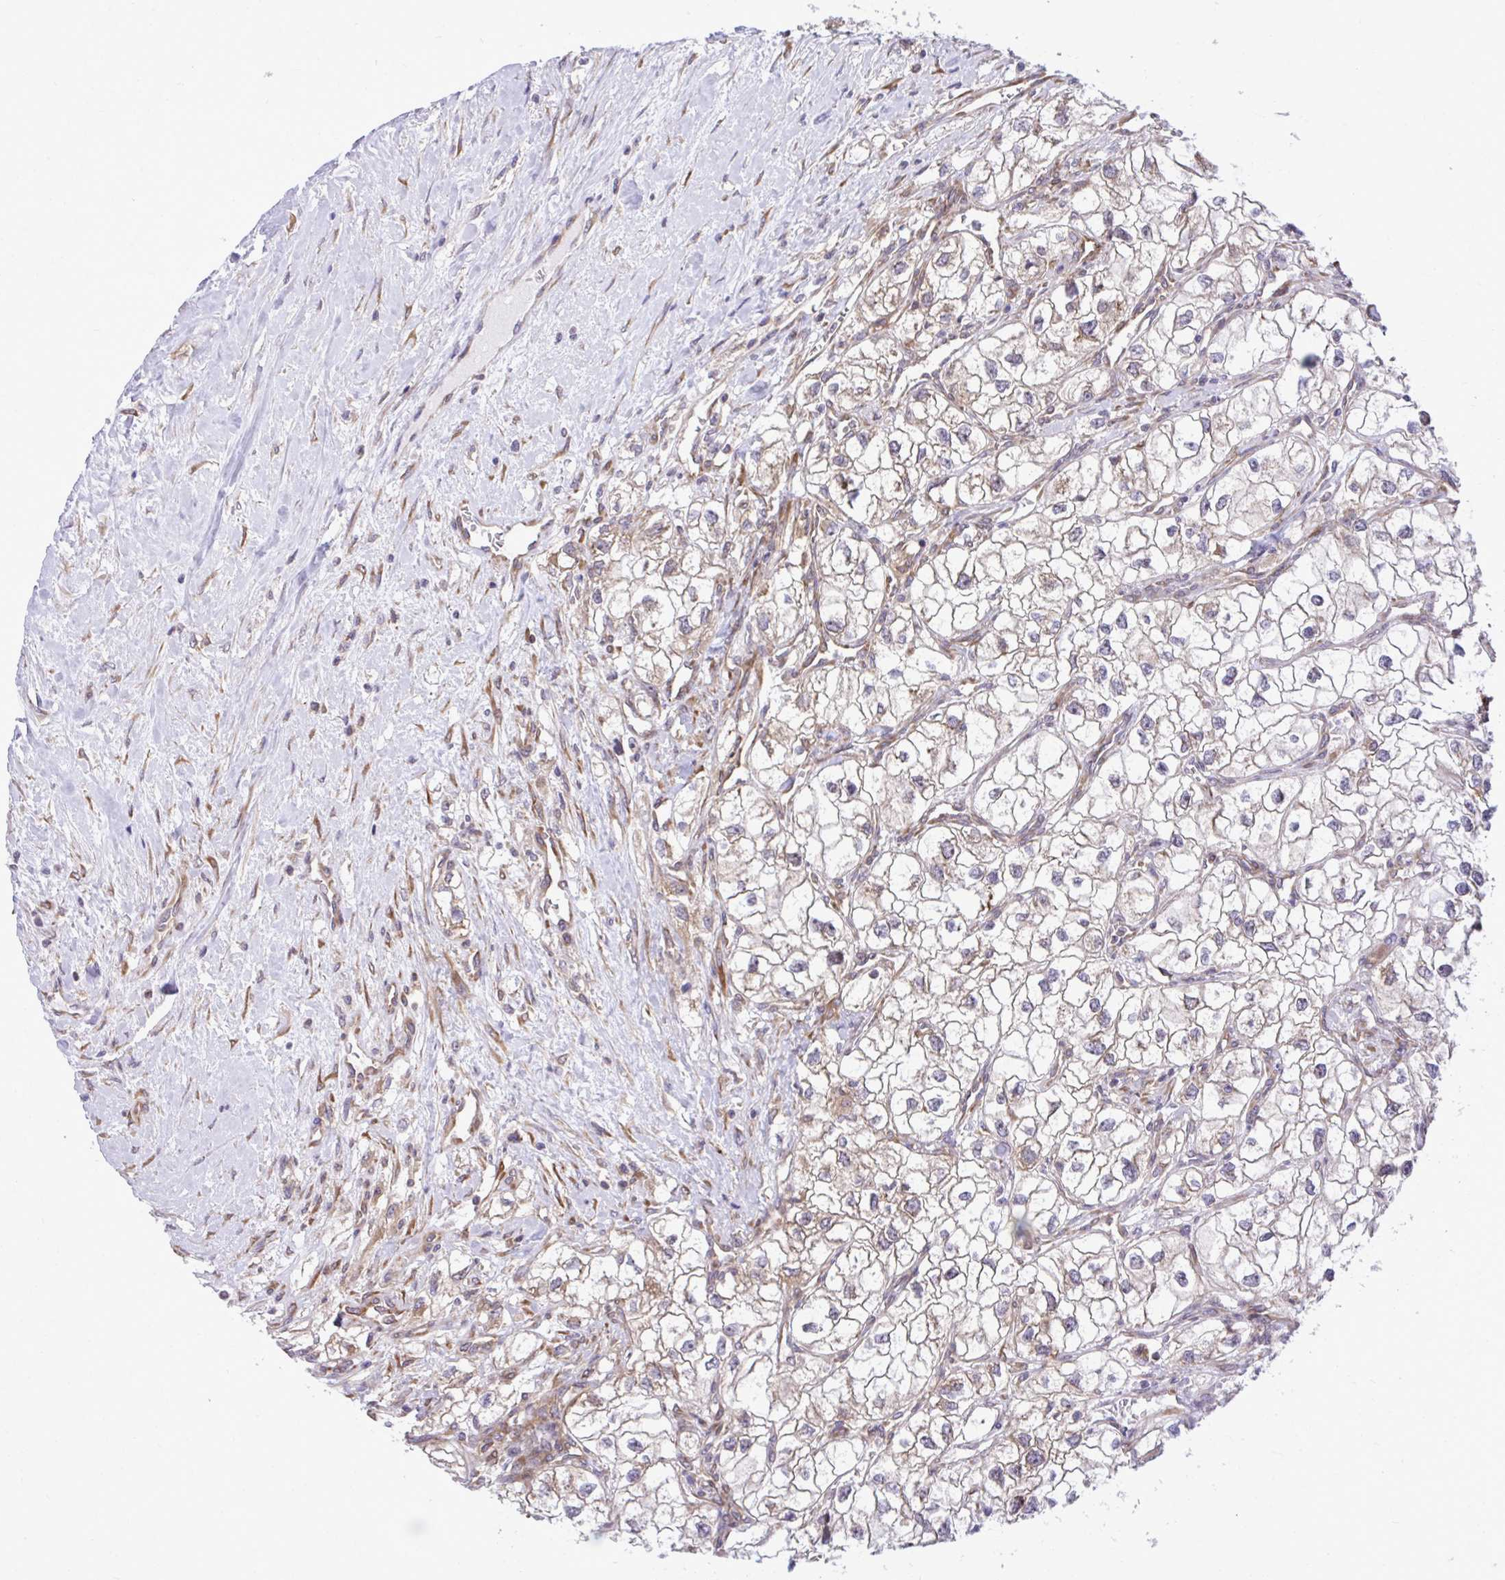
{"staining": {"intensity": "weak", "quantity": "<25%", "location": "cytoplasmic/membranous"}, "tissue": "renal cancer", "cell_type": "Tumor cells", "image_type": "cancer", "snomed": [{"axis": "morphology", "description": "Adenocarcinoma, NOS"}, {"axis": "topography", "description": "Kidney"}], "caption": "The histopathology image reveals no staining of tumor cells in renal cancer. (Immunohistochemistry (ihc), brightfield microscopy, high magnification).", "gene": "RPS15", "patient": {"sex": "male", "age": 59}}